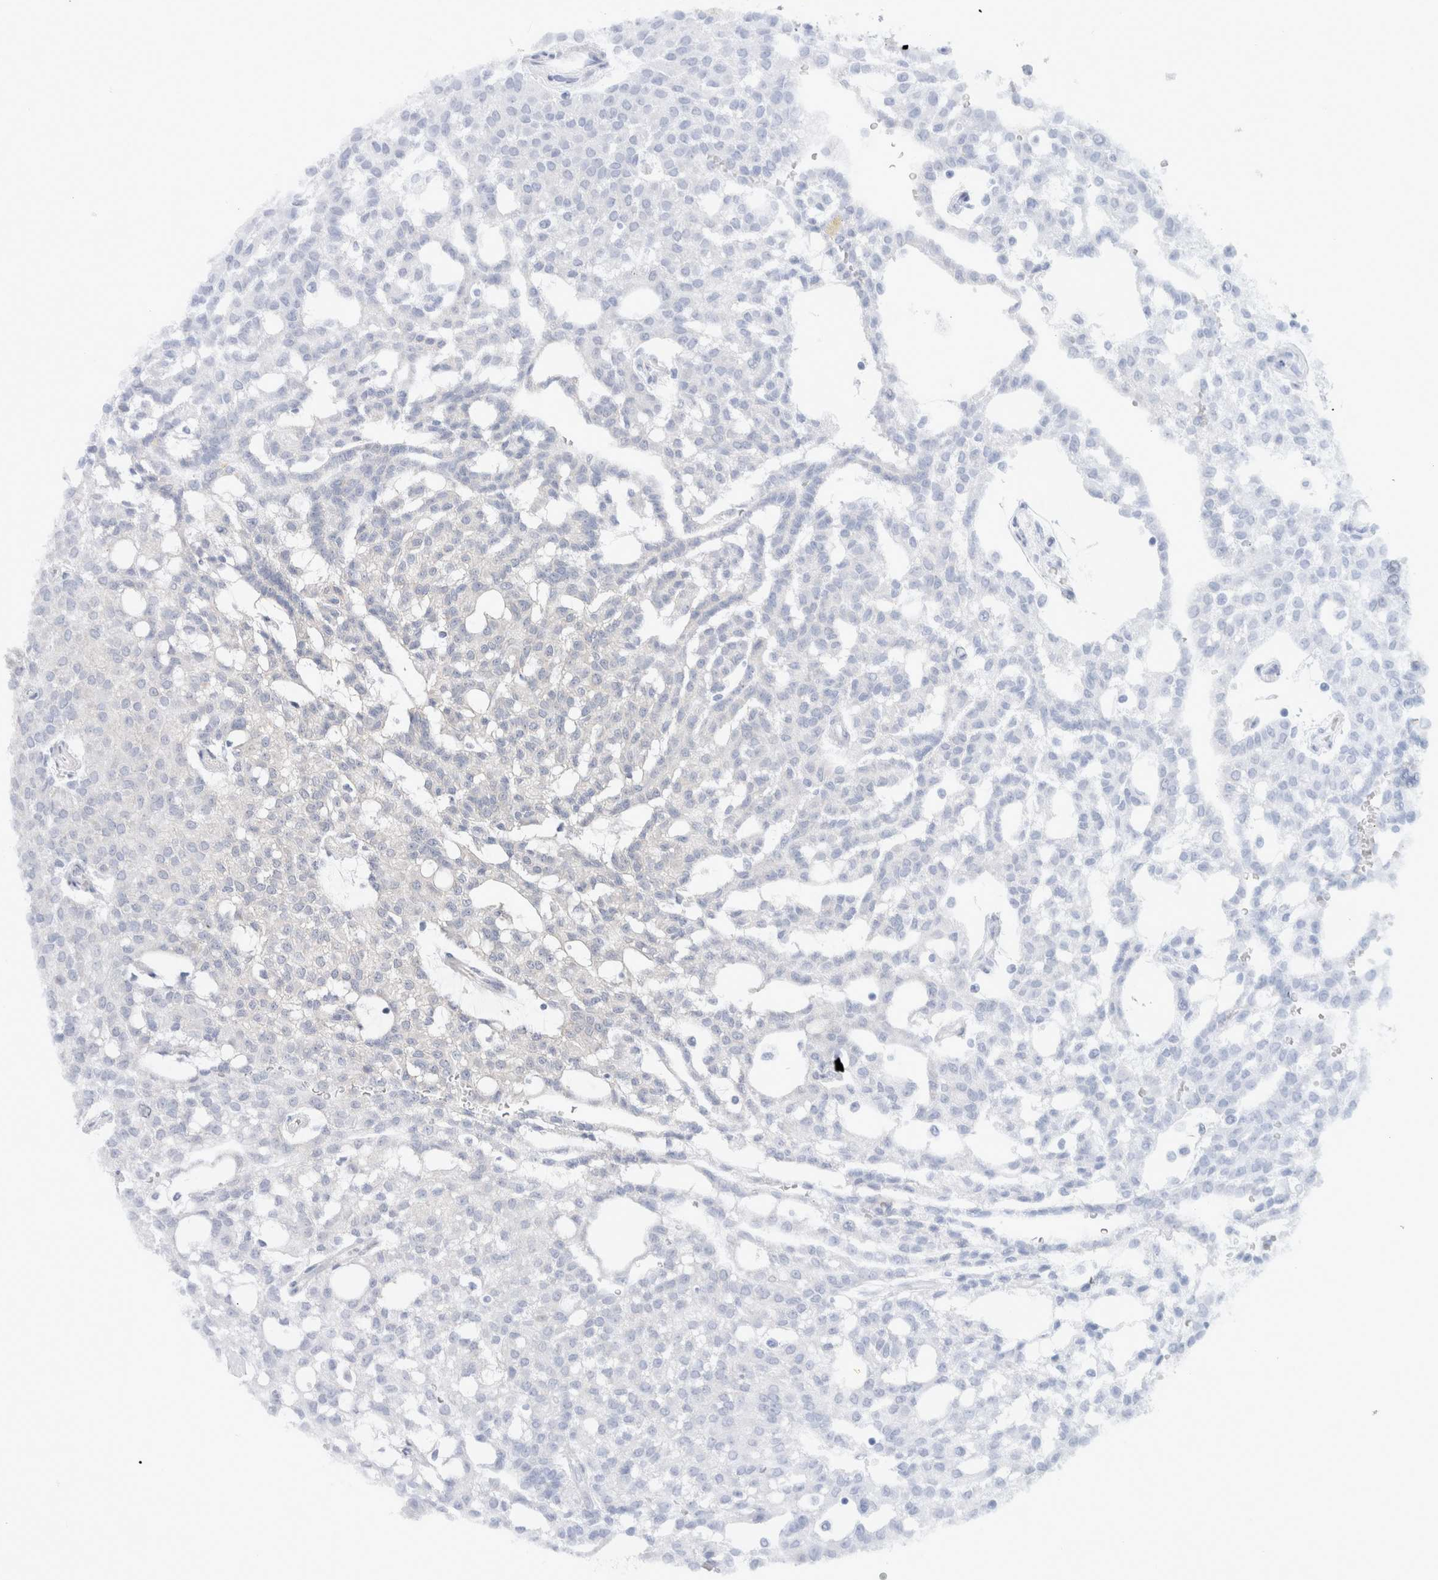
{"staining": {"intensity": "negative", "quantity": "none", "location": "none"}, "tissue": "renal cancer", "cell_type": "Tumor cells", "image_type": "cancer", "snomed": [{"axis": "morphology", "description": "Adenocarcinoma, NOS"}, {"axis": "topography", "description": "Kidney"}], "caption": "IHC micrograph of neoplastic tissue: human renal adenocarcinoma stained with DAB (3,3'-diaminobenzidine) exhibits no significant protein staining in tumor cells.", "gene": "DMD", "patient": {"sex": "male", "age": 63}}